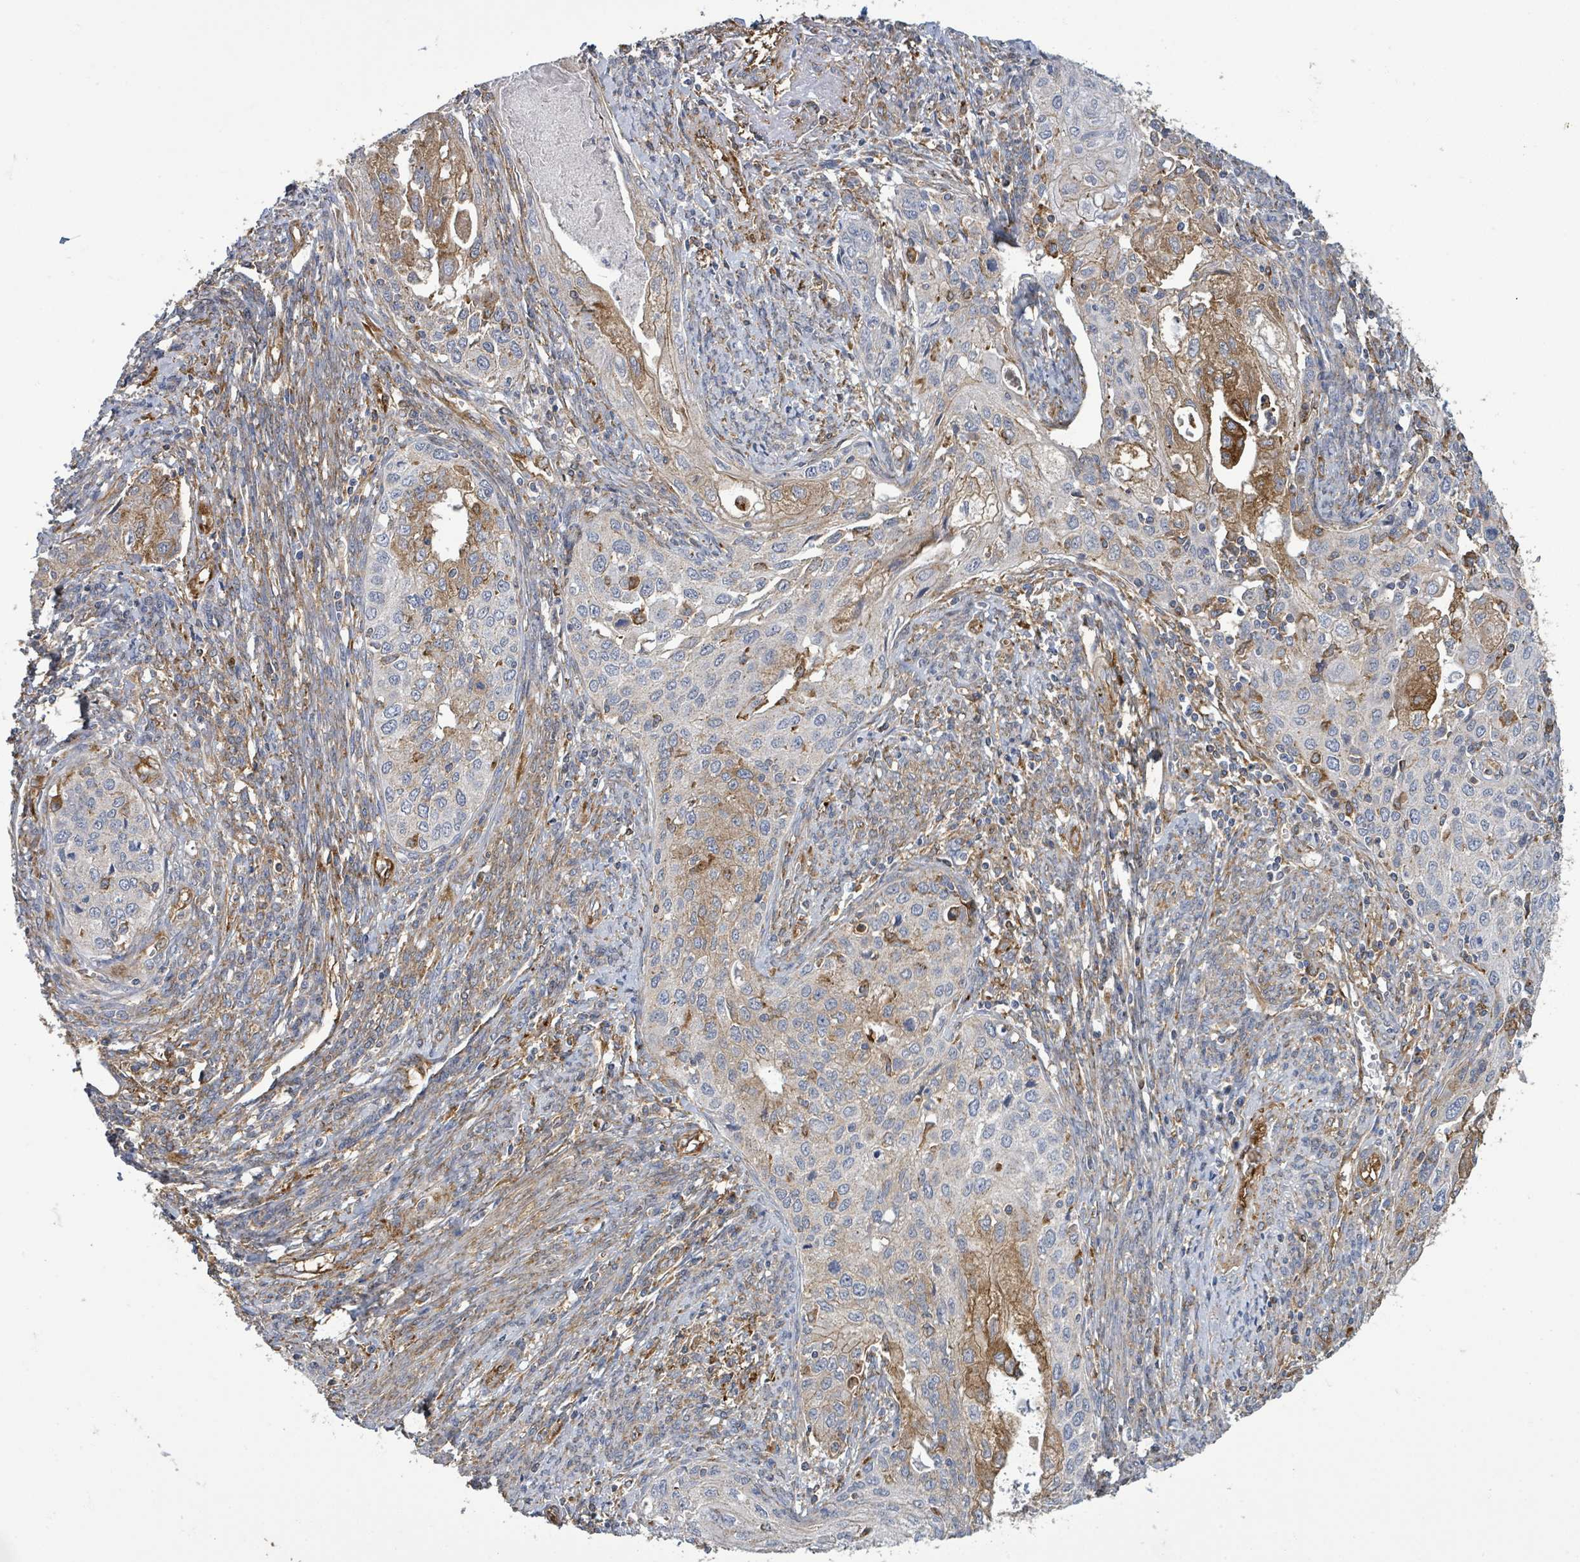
{"staining": {"intensity": "moderate", "quantity": "<25%", "location": "cytoplasmic/membranous"}, "tissue": "cervical cancer", "cell_type": "Tumor cells", "image_type": "cancer", "snomed": [{"axis": "morphology", "description": "Squamous cell carcinoma, NOS"}, {"axis": "topography", "description": "Cervix"}], "caption": "Immunohistochemical staining of human cervical cancer displays low levels of moderate cytoplasmic/membranous protein staining in approximately <25% of tumor cells.", "gene": "EGFL7", "patient": {"sex": "female", "age": 67}}